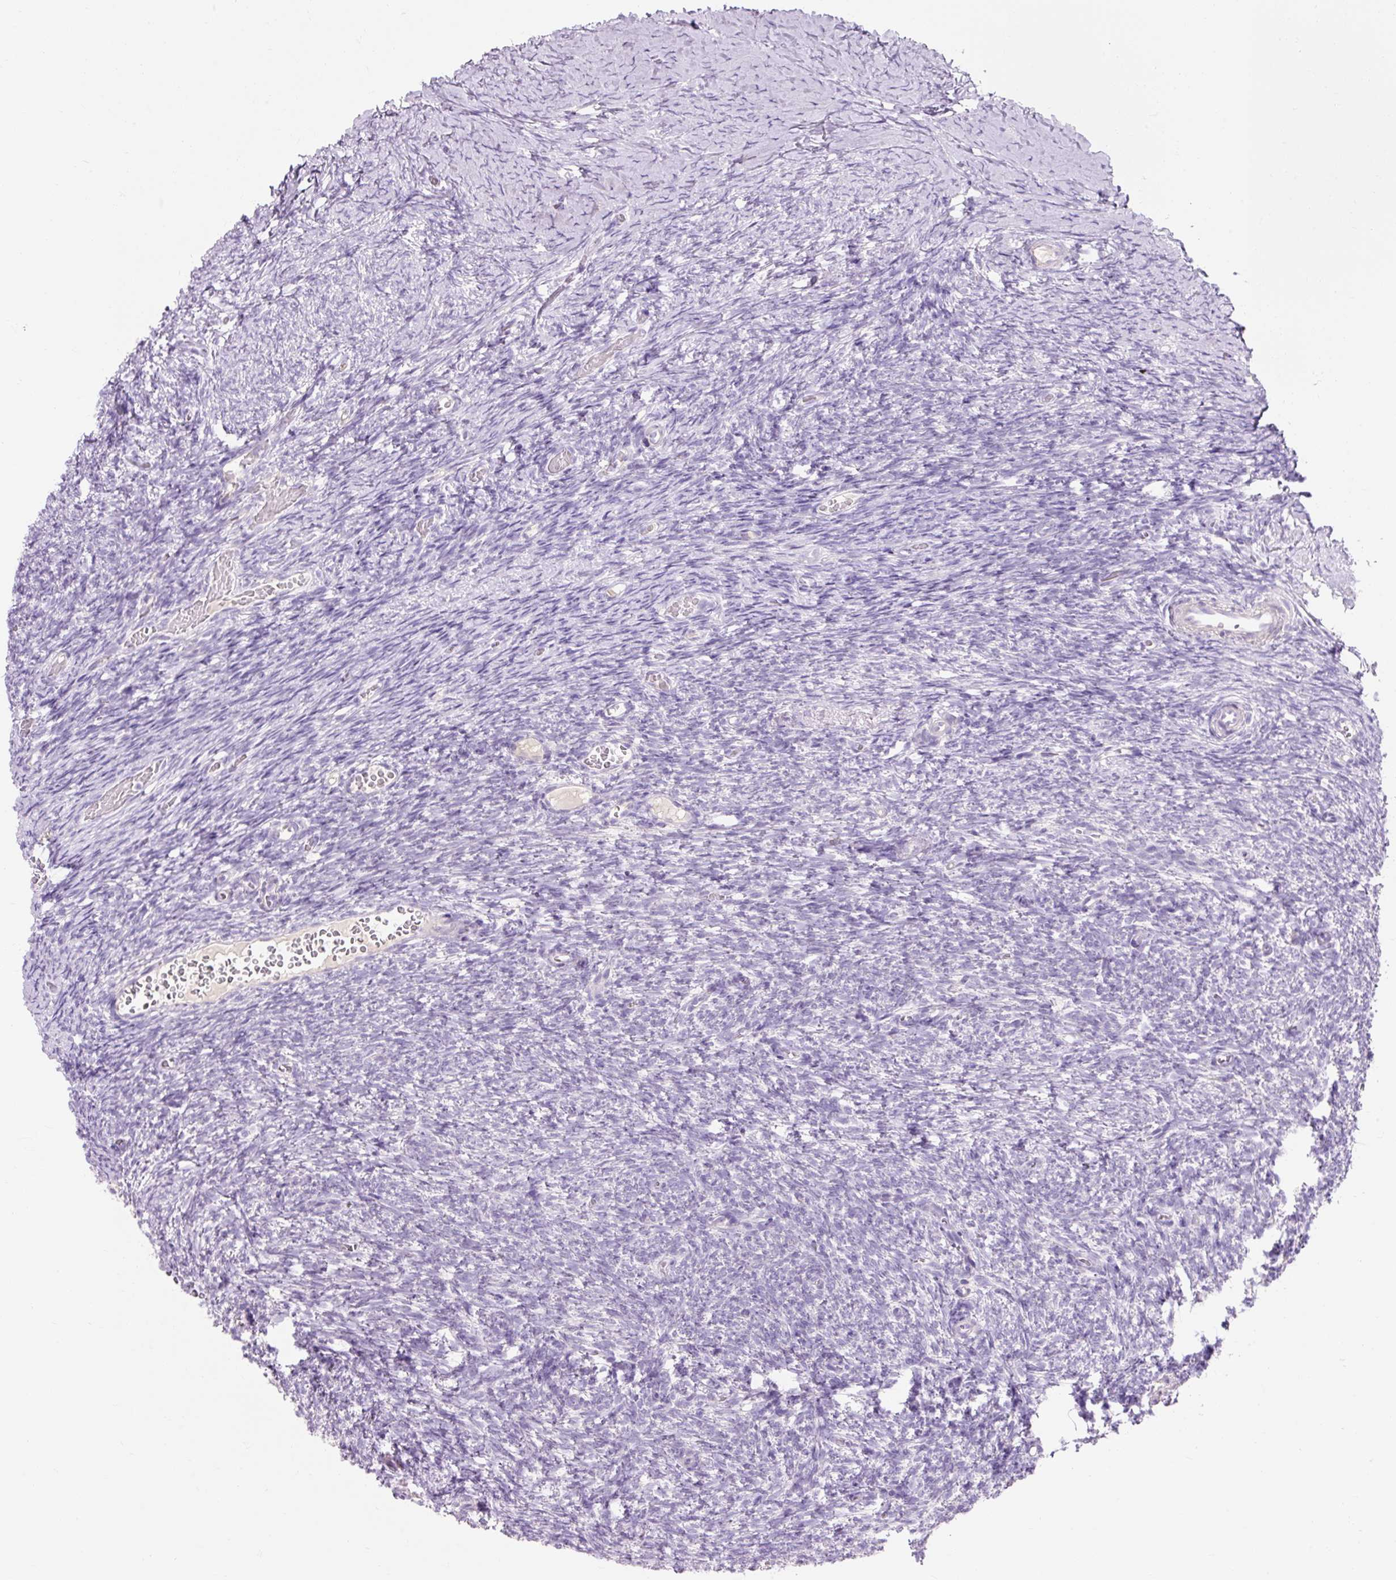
{"staining": {"intensity": "negative", "quantity": "none", "location": "none"}, "tissue": "ovary", "cell_type": "Ovarian stroma cells", "image_type": "normal", "snomed": [{"axis": "morphology", "description": "Normal tissue, NOS"}, {"axis": "topography", "description": "Ovary"}], "caption": "The micrograph reveals no significant expression in ovarian stroma cells of ovary.", "gene": "TMEM213", "patient": {"sex": "female", "age": 39}}